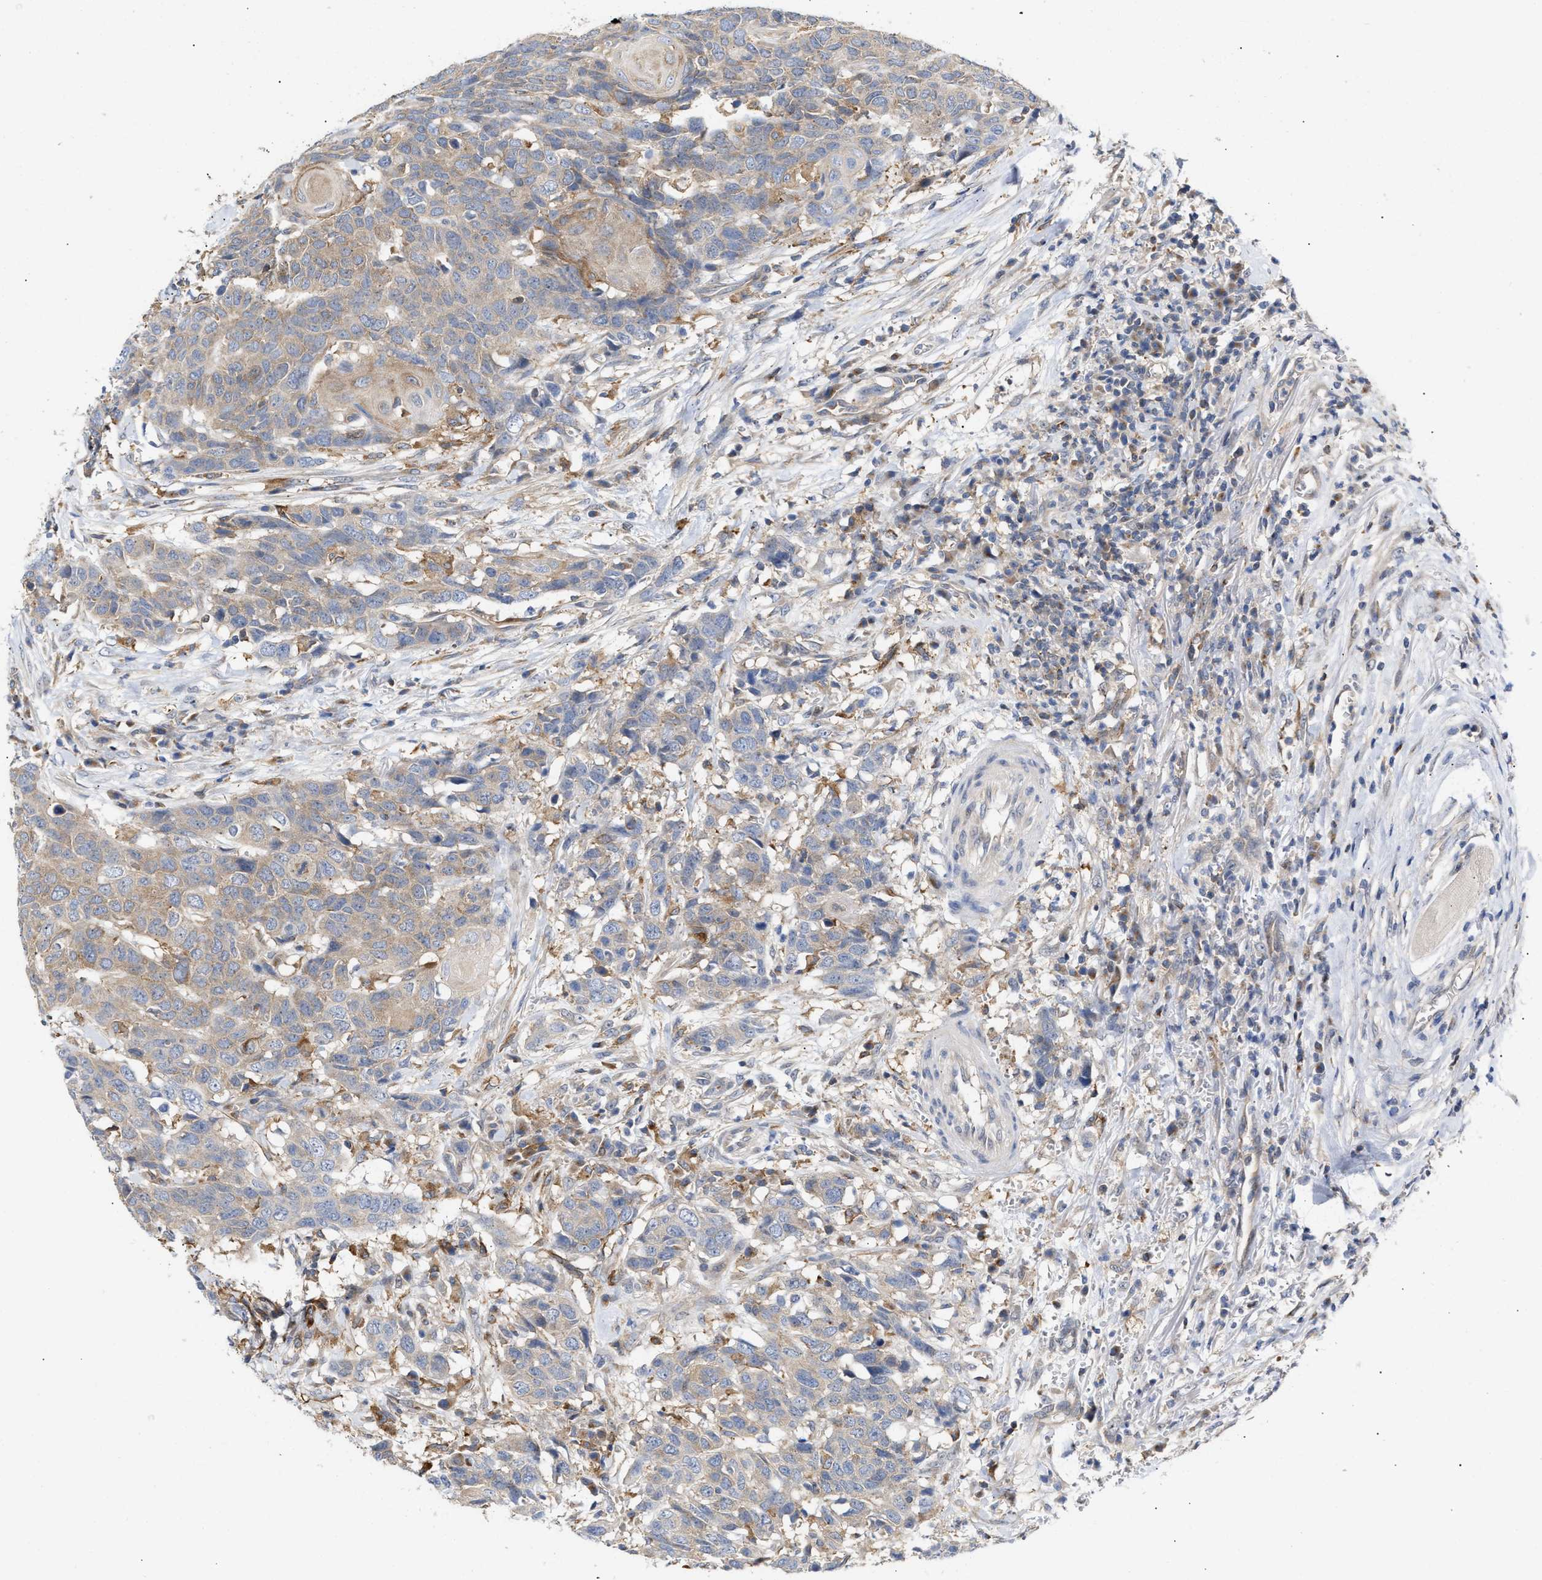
{"staining": {"intensity": "weak", "quantity": "<25%", "location": "cytoplasmic/membranous"}, "tissue": "head and neck cancer", "cell_type": "Tumor cells", "image_type": "cancer", "snomed": [{"axis": "morphology", "description": "Squamous cell carcinoma, NOS"}, {"axis": "topography", "description": "Head-Neck"}], "caption": "Head and neck squamous cell carcinoma stained for a protein using immunohistochemistry (IHC) demonstrates no expression tumor cells.", "gene": "BBLN", "patient": {"sex": "male", "age": 66}}